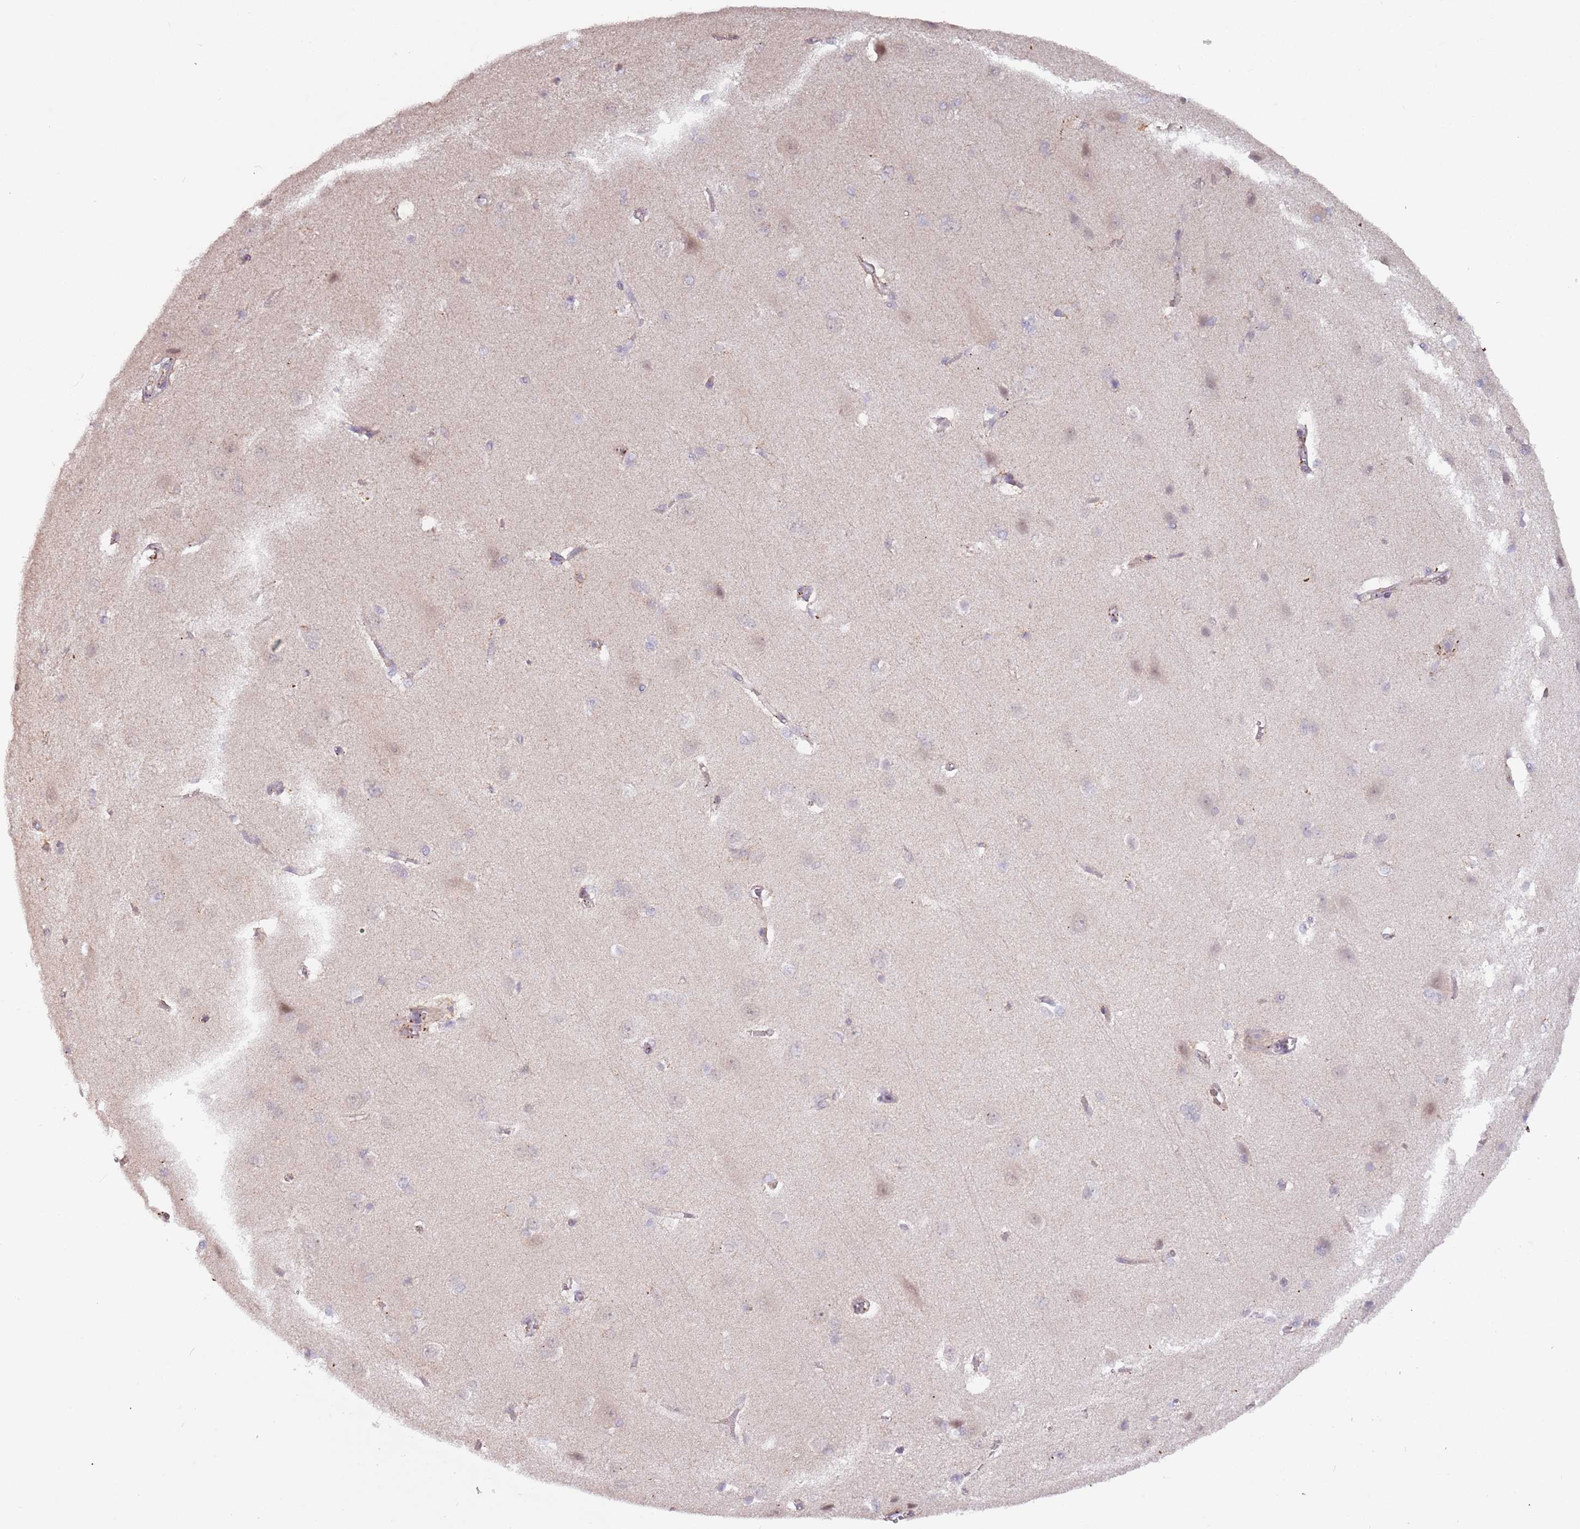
{"staining": {"intensity": "weak", "quantity": "25%-75%", "location": "cytoplasmic/membranous"}, "tissue": "cerebral cortex", "cell_type": "Endothelial cells", "image_type": "normal", "snomed": [{"axis": "morphology", "description": "Normal tissue, NOS"}, {"axis": "topography", "description": "Cerebral cortex"}], "caption": "DAB immunohistochemical staining of unremarkable human cerebral cortex exhibits weak cytoplasmic/membranous protein positivity in approximately 25%-75% of endothelial cells.", "gene": "LDHD", "patient": {"sex": "male", "age": 37}}